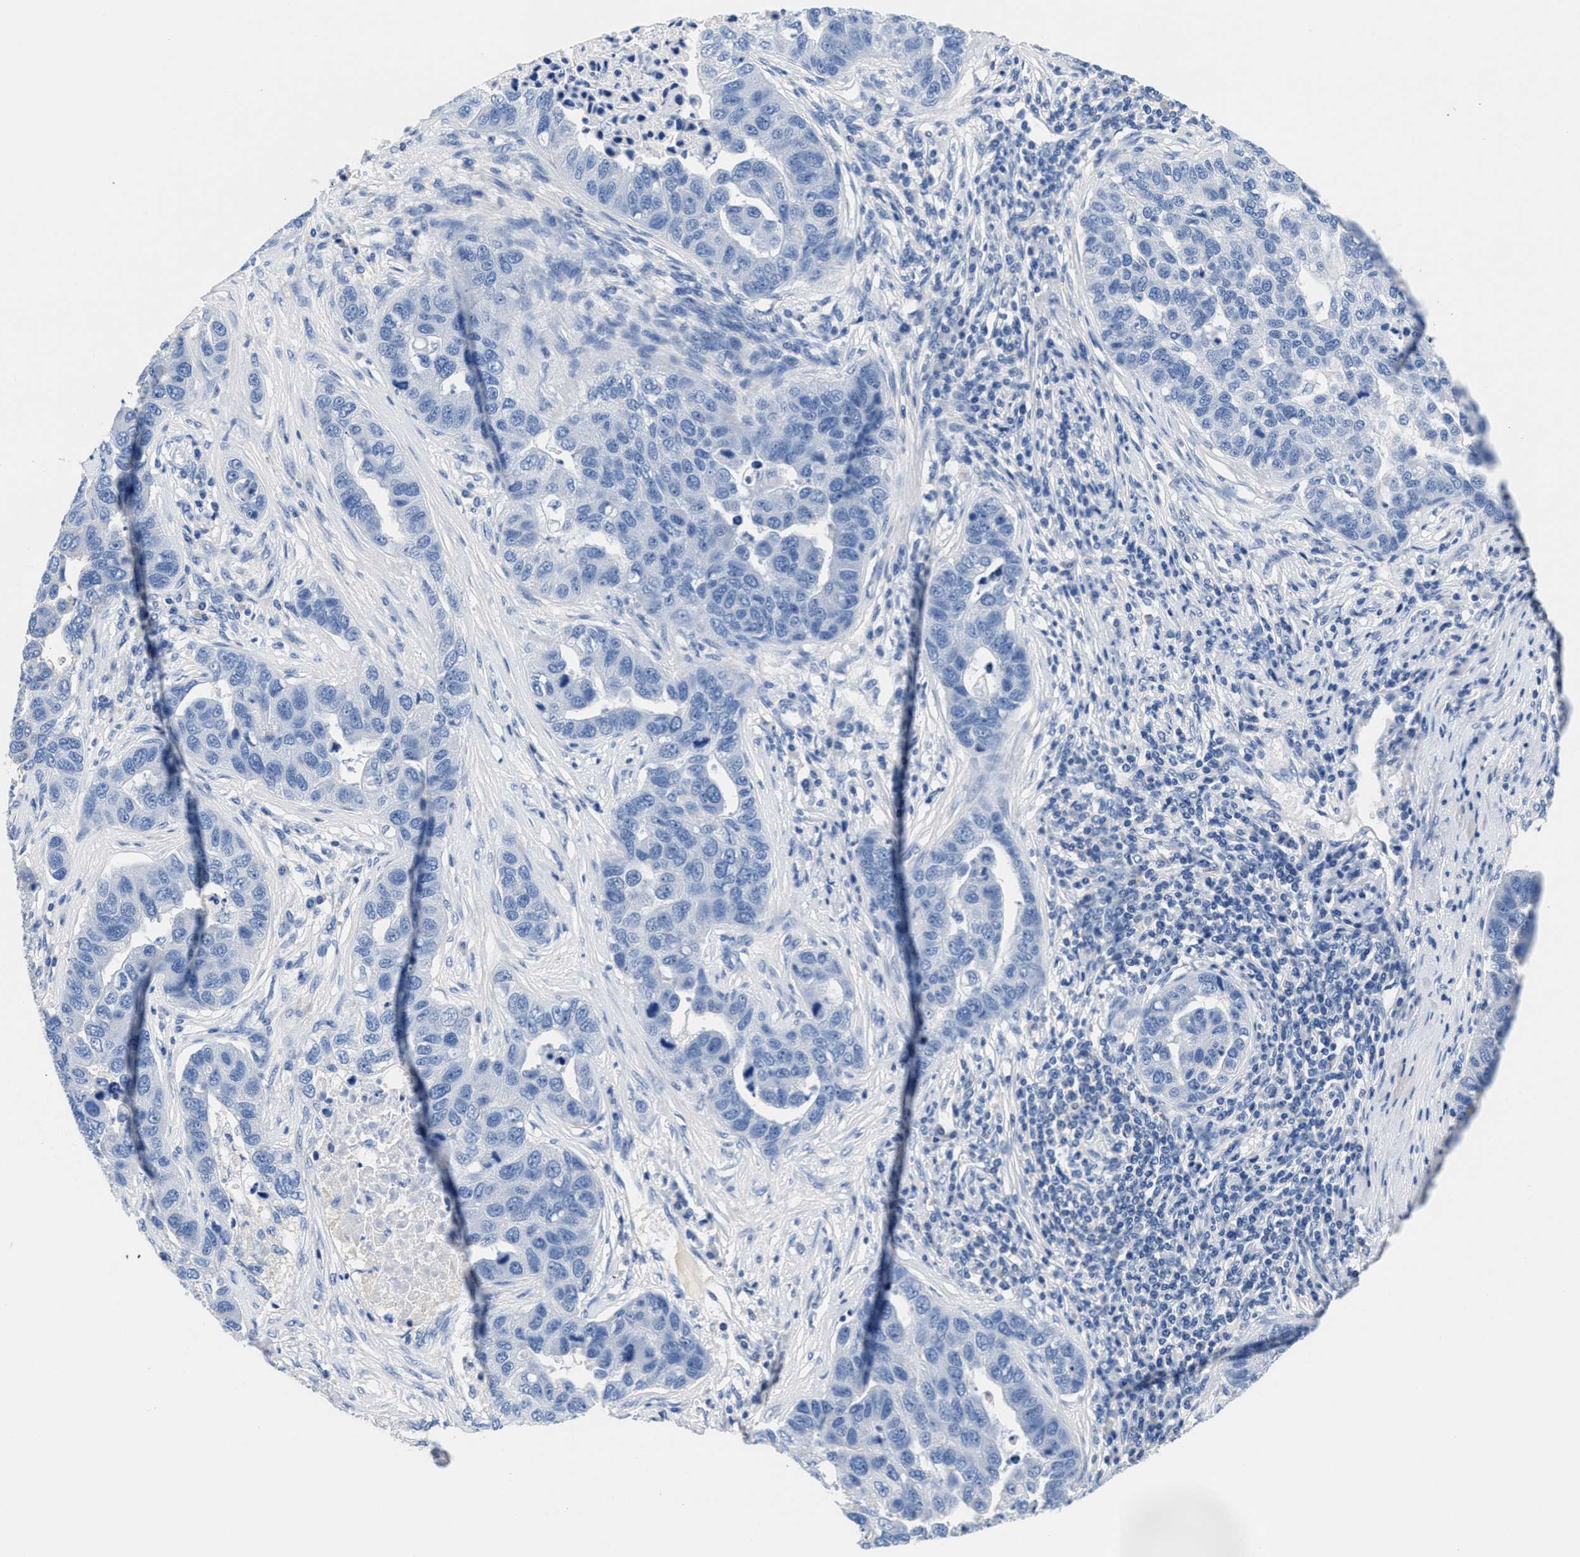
{"staining": {"intensity": "negative", "quantity": "none", "location": "none"}, "tissue": "pancreatic cancer", "cell_type": "Tumor cells", "image_type": "cancer", "snomed": [{"axis": "morphology", "description": "Adenocarcinoma, NOS"}, {"axis": "topography", "description": "Pancreas"}], "caption": "Photomicrograph shows no protein positivity in tumor cells of pancreatic adenocarcinoma tissue. (DAB IHC visualized using brightfield microscopy, high magnification).", "gene": "SLFN13", "patient": {"sex": "female", "age": 61}}